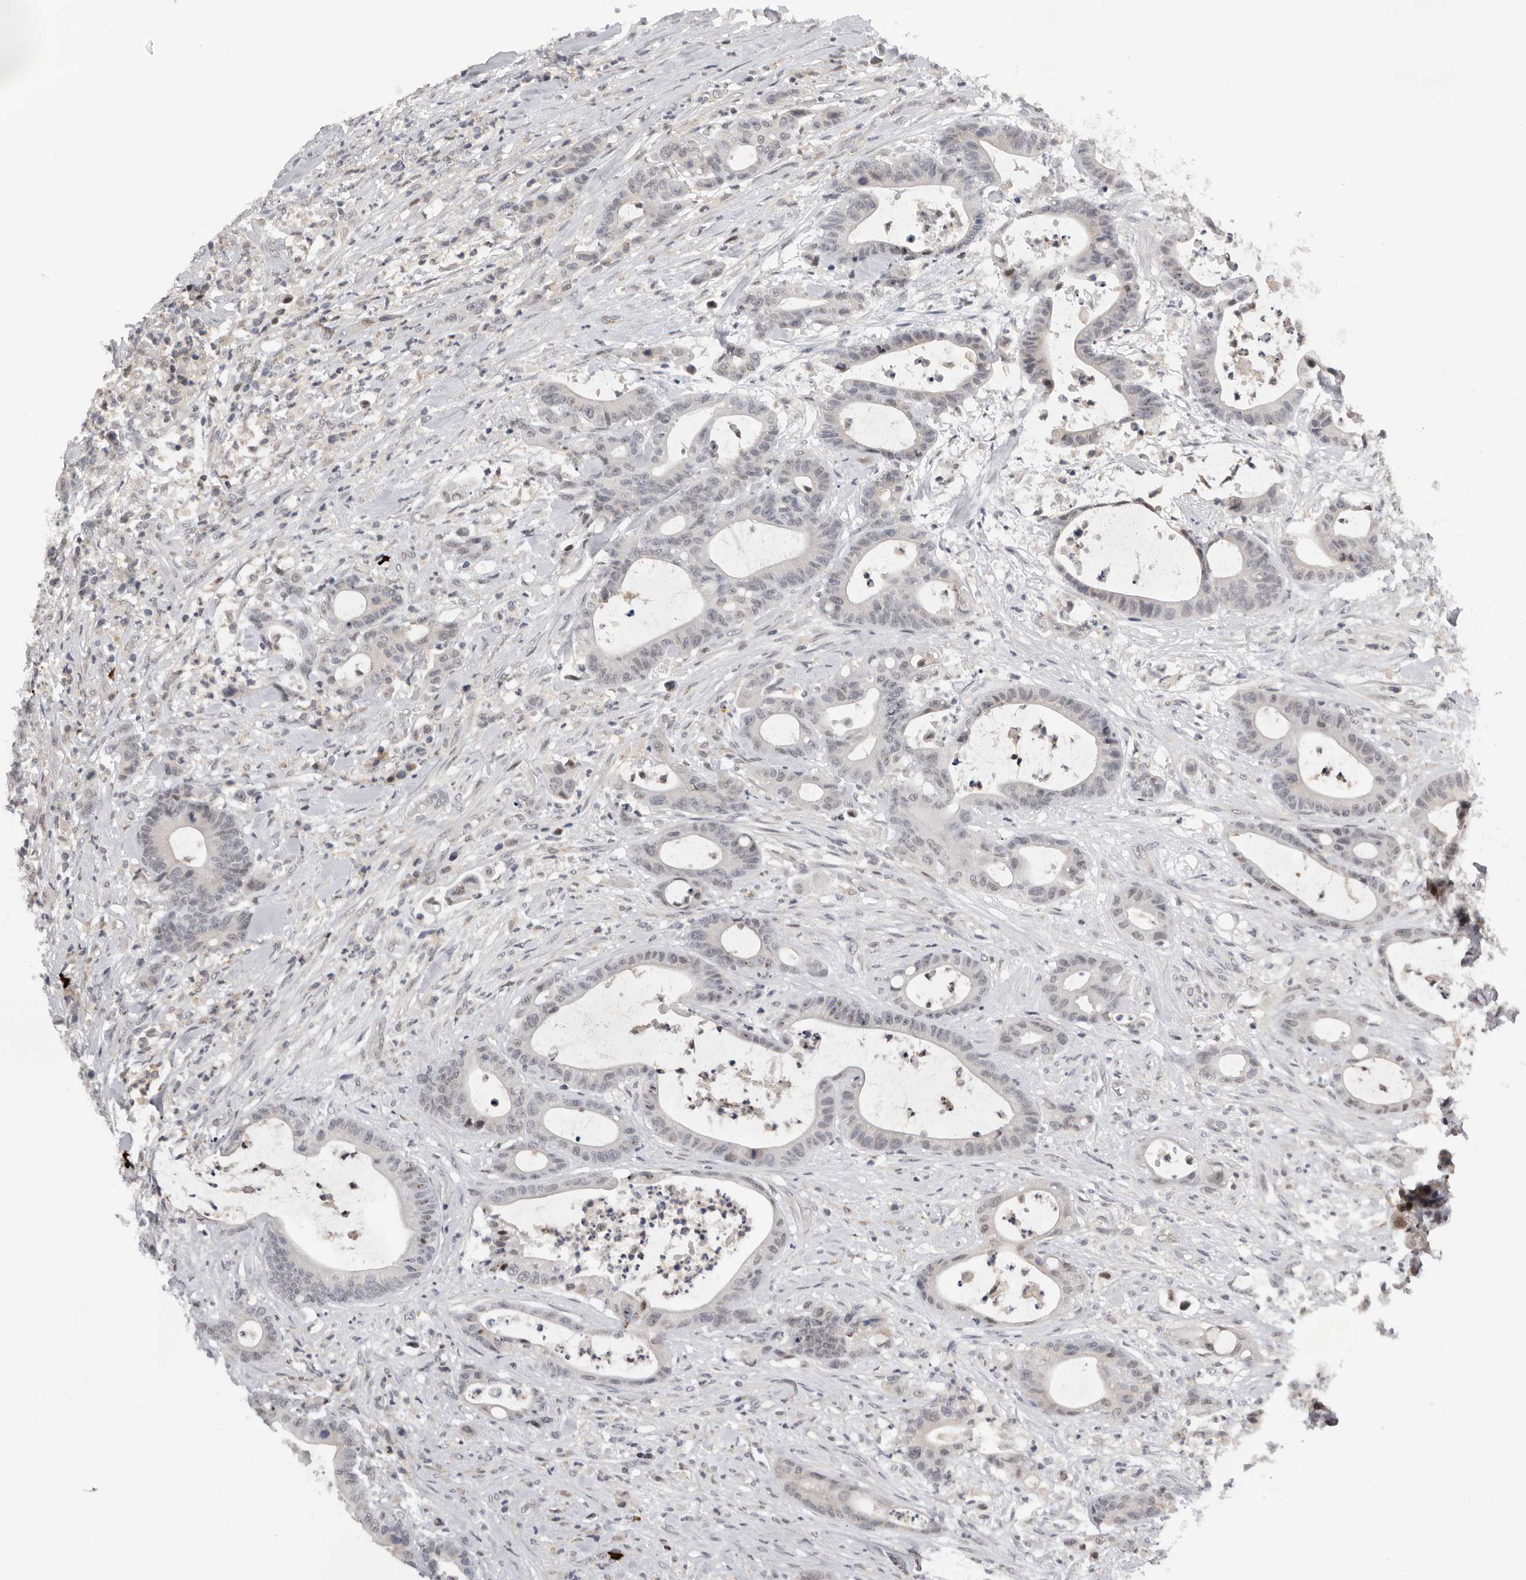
{"staining": {"intensity": "negative", "quantity": "none", "location": "none"}, "tissue": "colorectal cancer", "cell_type": "Tumor cells", "image_type": "cancer", "snomed": [{"axis": "morphology", "description": "Adenocarcinoma, NOS"}, {"axis": "topography", "description": "Colon"}], "caption": "The photomicrograph shows no significant staining in tumor cells of adenocarcinoma (colorectal). Brightfield microscopy of immunohistochemistry stained with DAB (brown) and hematoxylin (blue), captured at high magnification.", "gene": "KIF2B", "patient": {"sex": "female", "age": 84}}